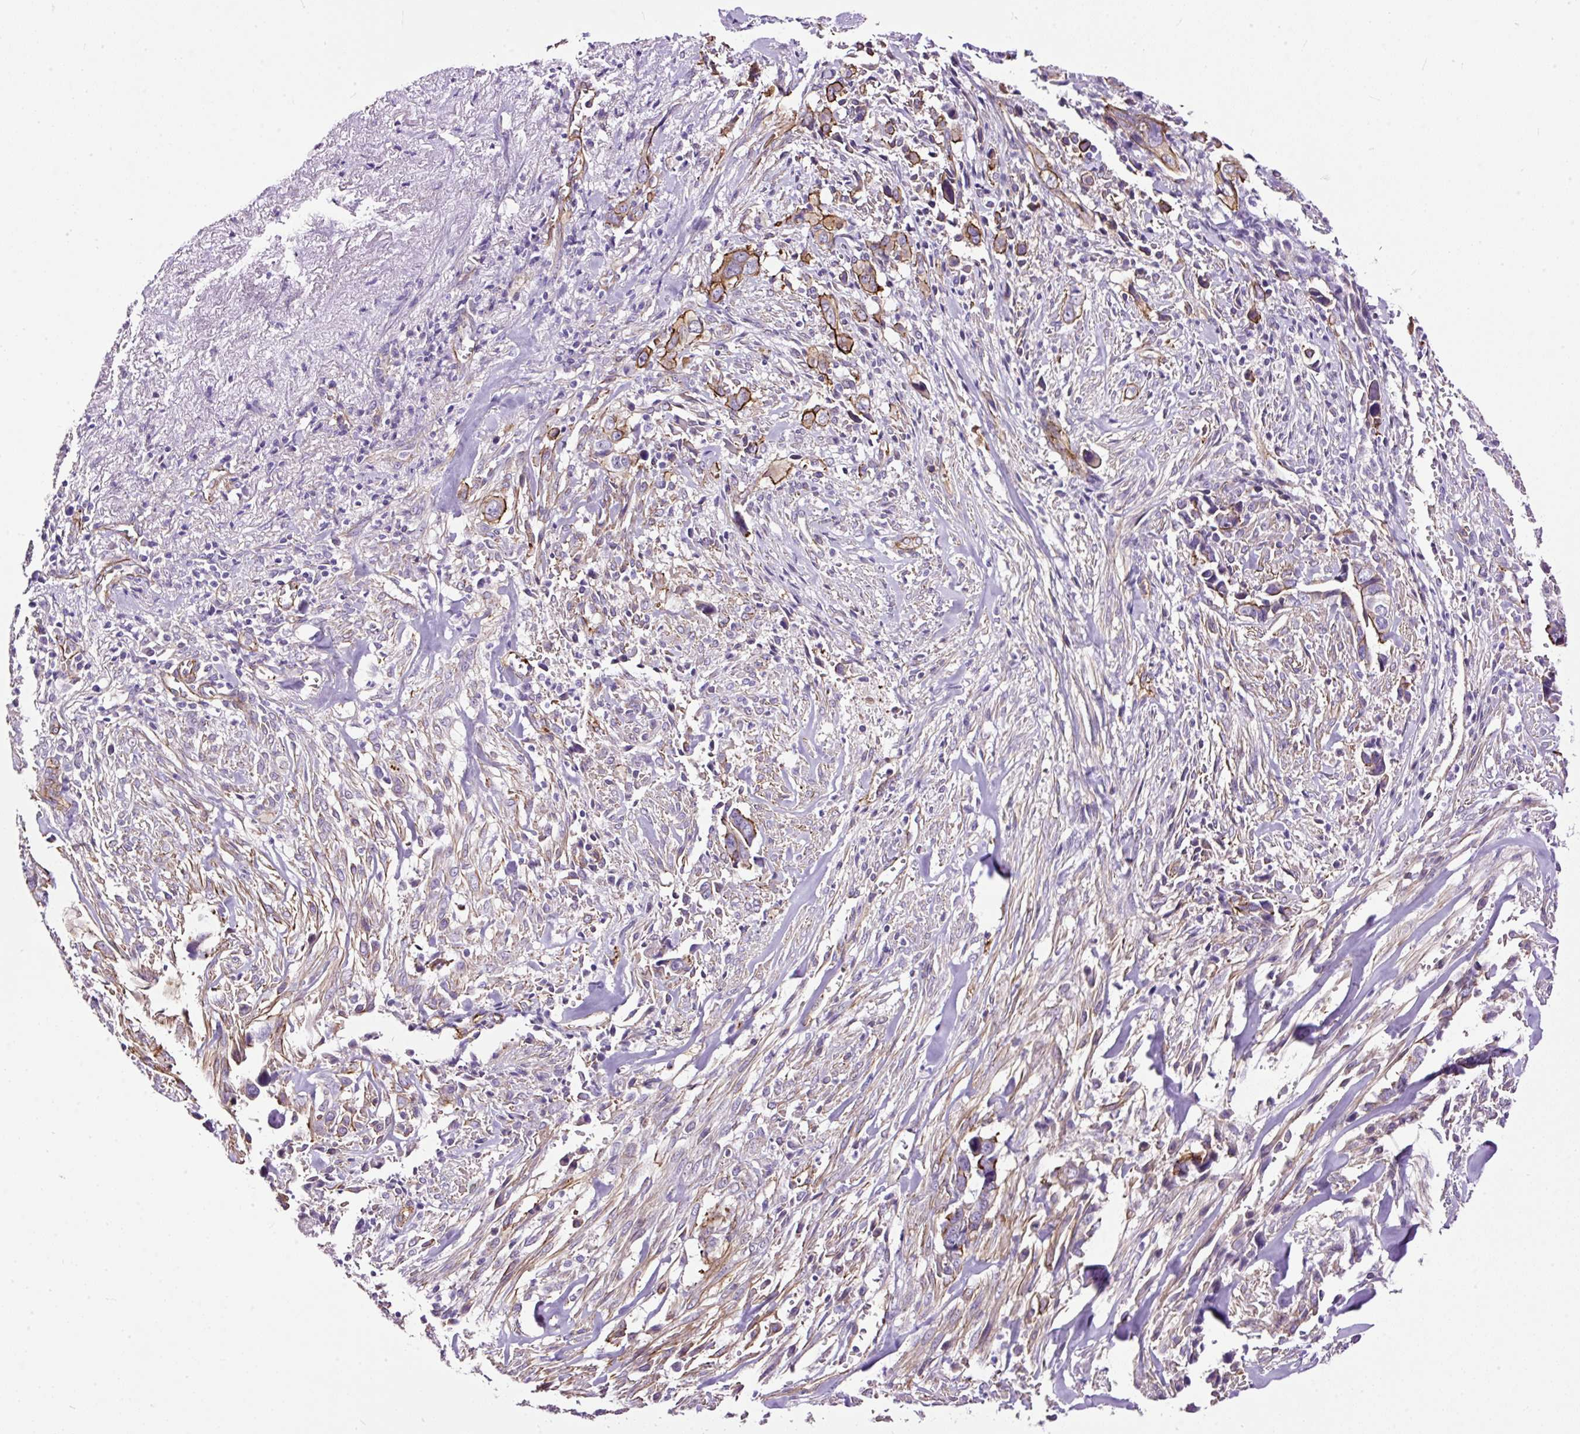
{"staining": {"intensity": "strong", "quantity": "<25%", "location": "cytoplasmic/membranous"}, "tissue": "liver cancer", "cell_type": "Tumor cells", "image_type": "cancer", "snomed": [{"axis": "morphology", "description": "Cholangiocarcinoma"}, {"axis": "topography", "description": "Liver"}], "caption": "Tumor cells display strong cytoplasmic/membranous positivity in about <25% of cells in liver cancer. (DAB (3,3'-diaminobenzidine) IHC with brightfield microscopy, high magnification).", "gene": "MAGEB16", "patient": {"sex": "female", "age": 79}}